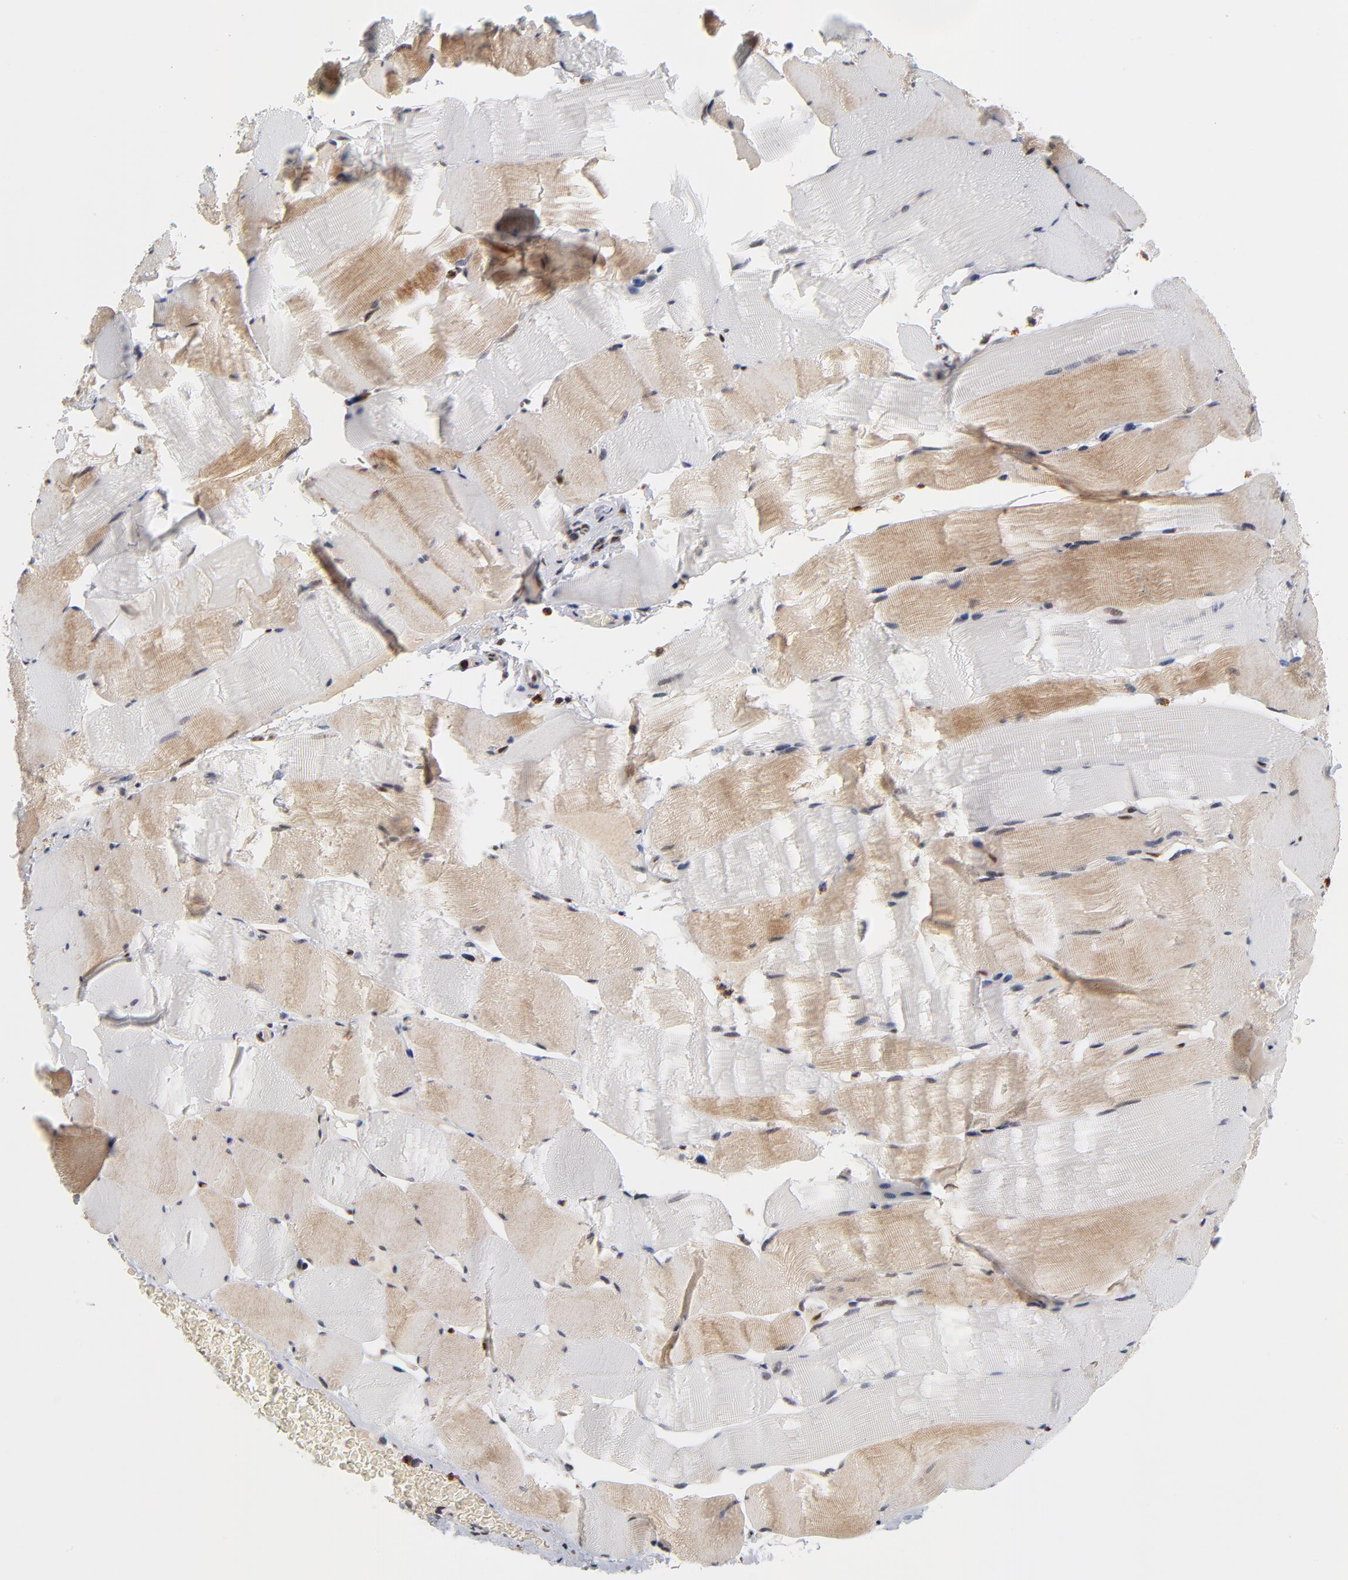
{"staining": {"intensity": "weak", "quantity": "25%-75%", "location": "cytoplasmic/membranous"}, "tissue": "skeletal muscle", "cell_type": "Myocytes", "image_type": "normal", "snomed": [{"axis": "morphology", "description": "Normal tissue, NOS"}, {"axis": "topography", "description": "Skeletal muscle"}], "caption": "The micrograph exhibits staining of normal skeletal muscle, revealing weak cytoplasmic/membranous protein positivity (brown color) within myocytes. The staining was performed using DAB to visualize the protein expression in brown, while the nuclei were stained in blue with hematoxylin (Magnification: 20x).", "gene": "ZNF419", "patient": {"sex": "male", "age": 62}}